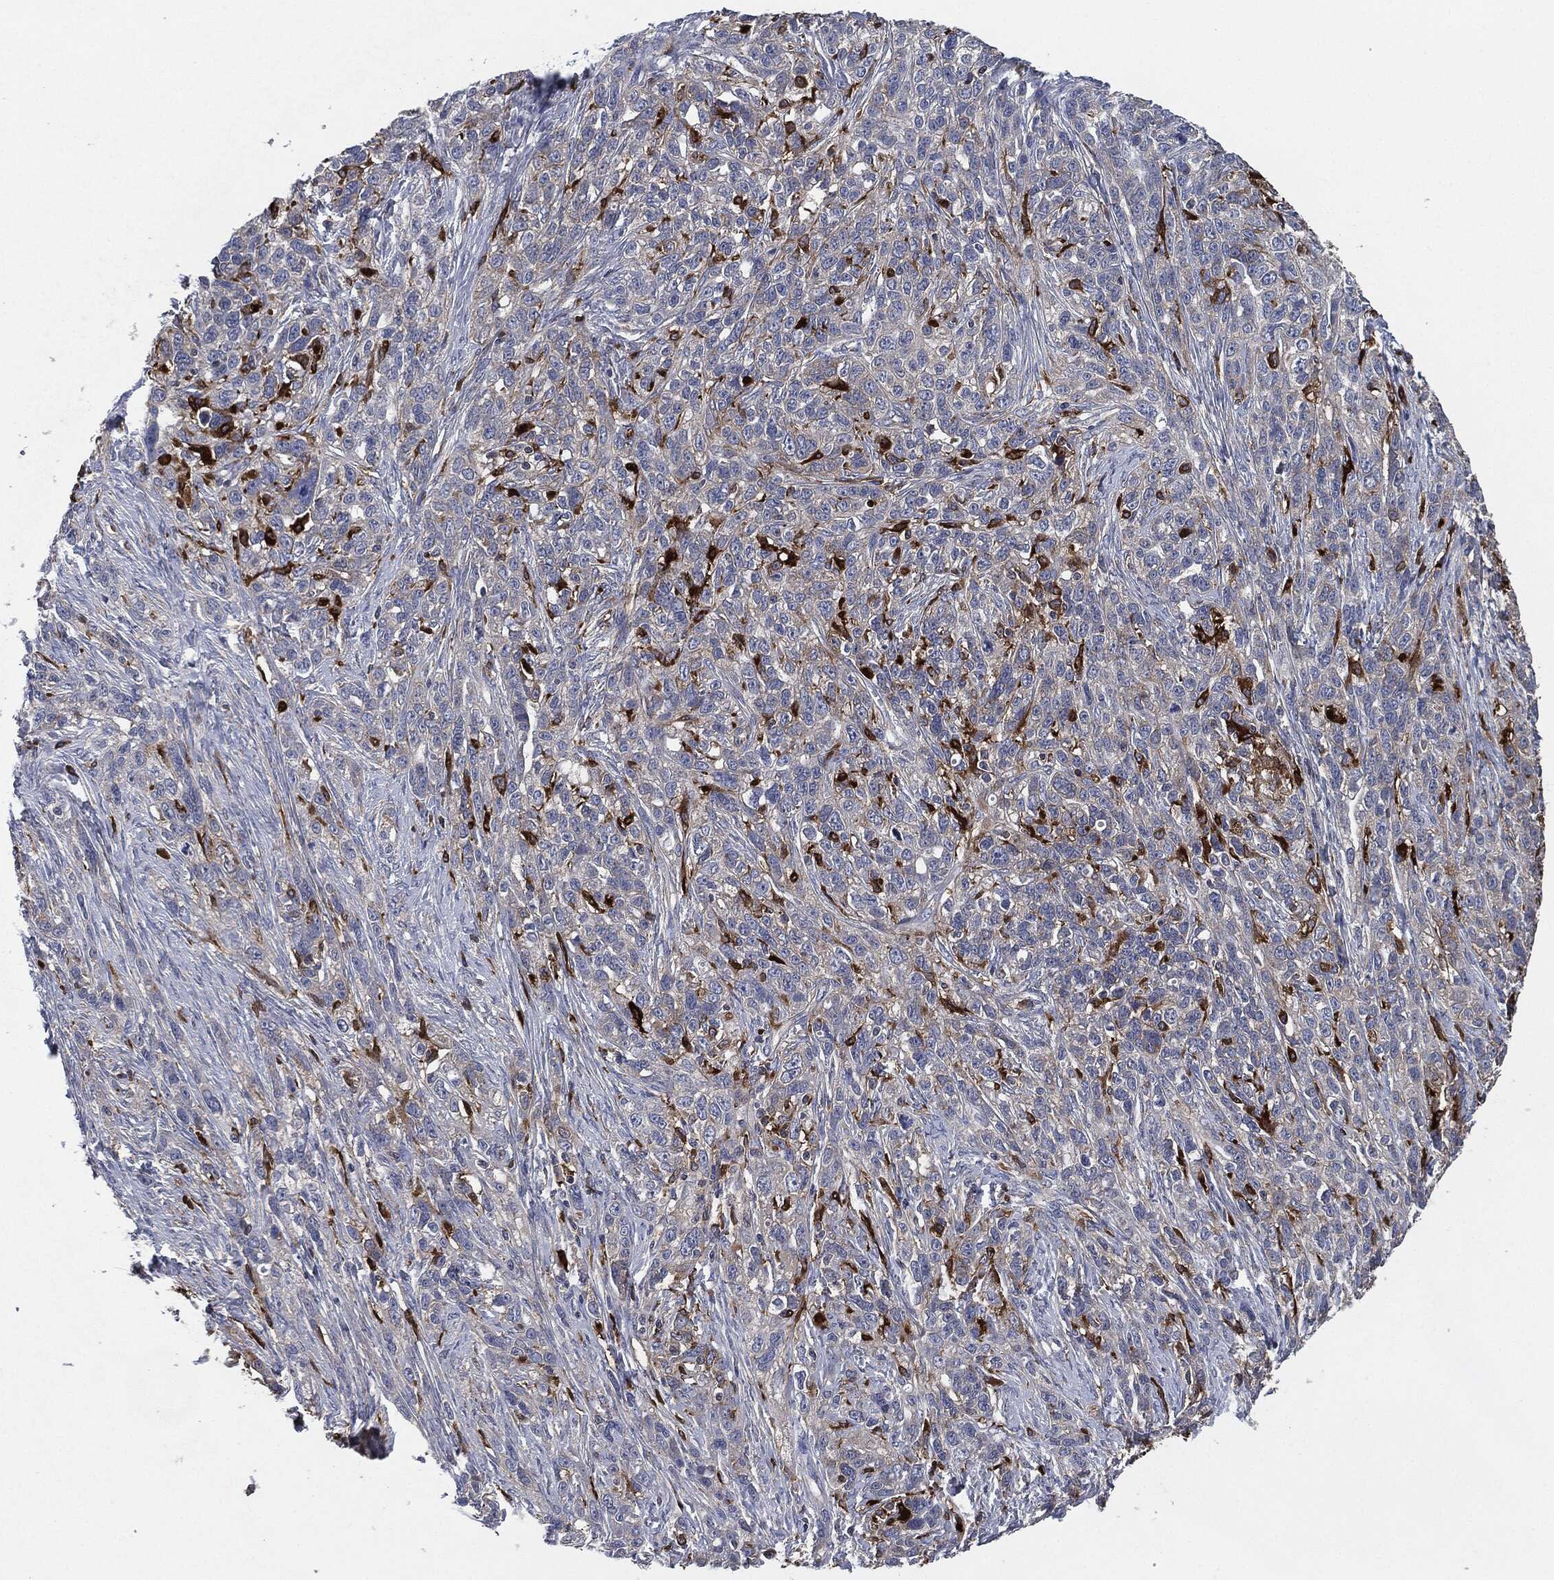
{"staining": {"intensity": "weak", "quantity": "25%-75%", "location": "cytoplasmic/membranous"}, "tissue": "ovarian cancer", "cell_type": "Tumor cells", "image_type": "cancer", "snomed": [{"axis": "morphology", "description": "Cystadenocarcinoma, serous, NOS"}, {"axis": "topography", "description": "Ovary"}], "caption": "Ovarian serous cystadenocarcinoma stained with immunohistochemistry (IHC) reveals weak cytoplasmic/membranous expression in approximately 25%-75% of tumor cells.", "gene": "TMEM11", "patient": {"sex": "female", "age": 71}}